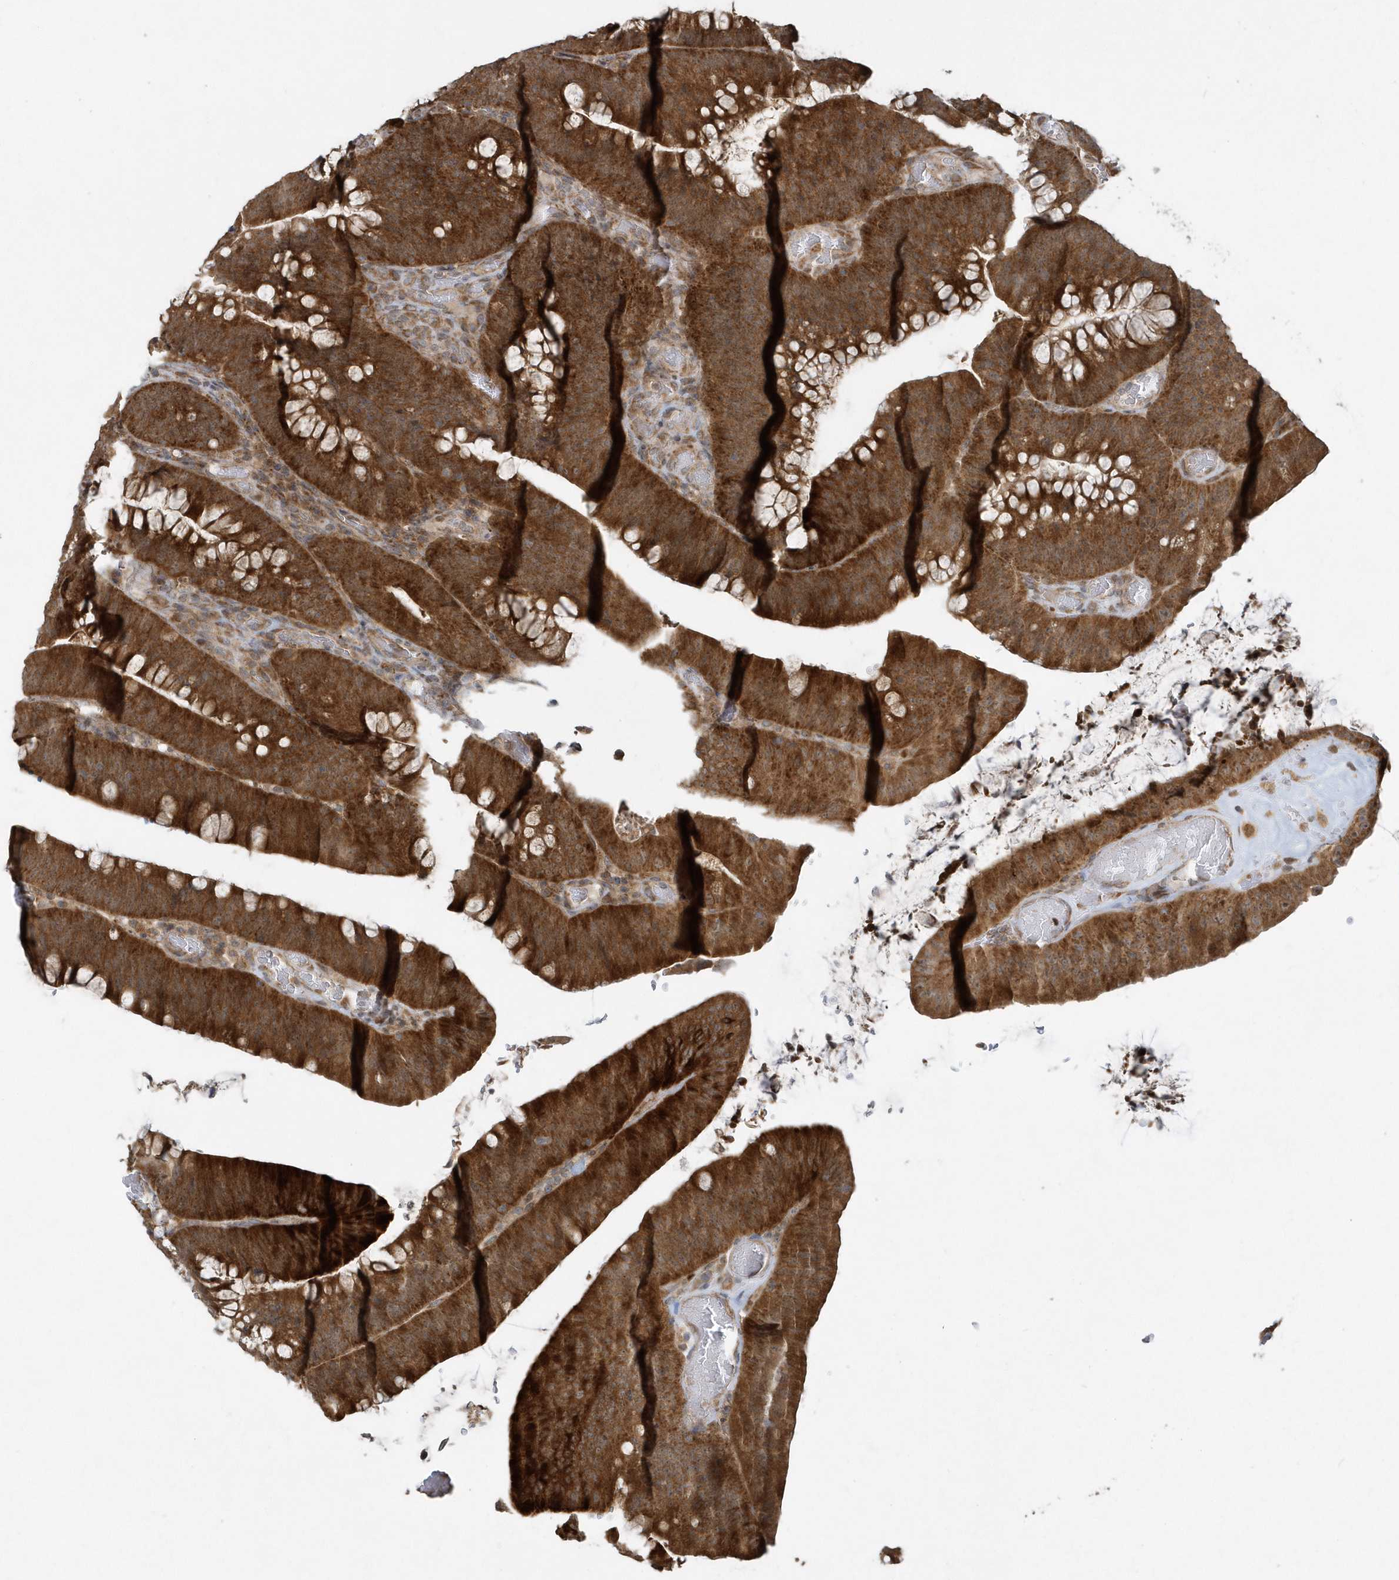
{"staining": {"intensity": "strong", "quantity": ">75%", "location": "cytoplasmic/membranous"}, "tissue": "colorectal cancer", "cell_type": "Tumor cells", "image_type": "cancer", "snomed": [{"axis": "morphology", "description": "Normal tissue, NOS"}, {"axis": "topography", "description": "Colon"}], "caption": "Immunohistochemistry (IHC) (DAB (3,3'-diaminobenzidine)) staining of colorectal cancer displays strong cytoplasmic/membranous protein positivity in about >75% of tumor cells. The staining was performed using DAB to visualize the protein expression in brown, while the nuclei were stained in blue with hematoxylin (Magnification: 20x).", "gene": "THG1L", "patient": {"sex": "female", "age": 82}}